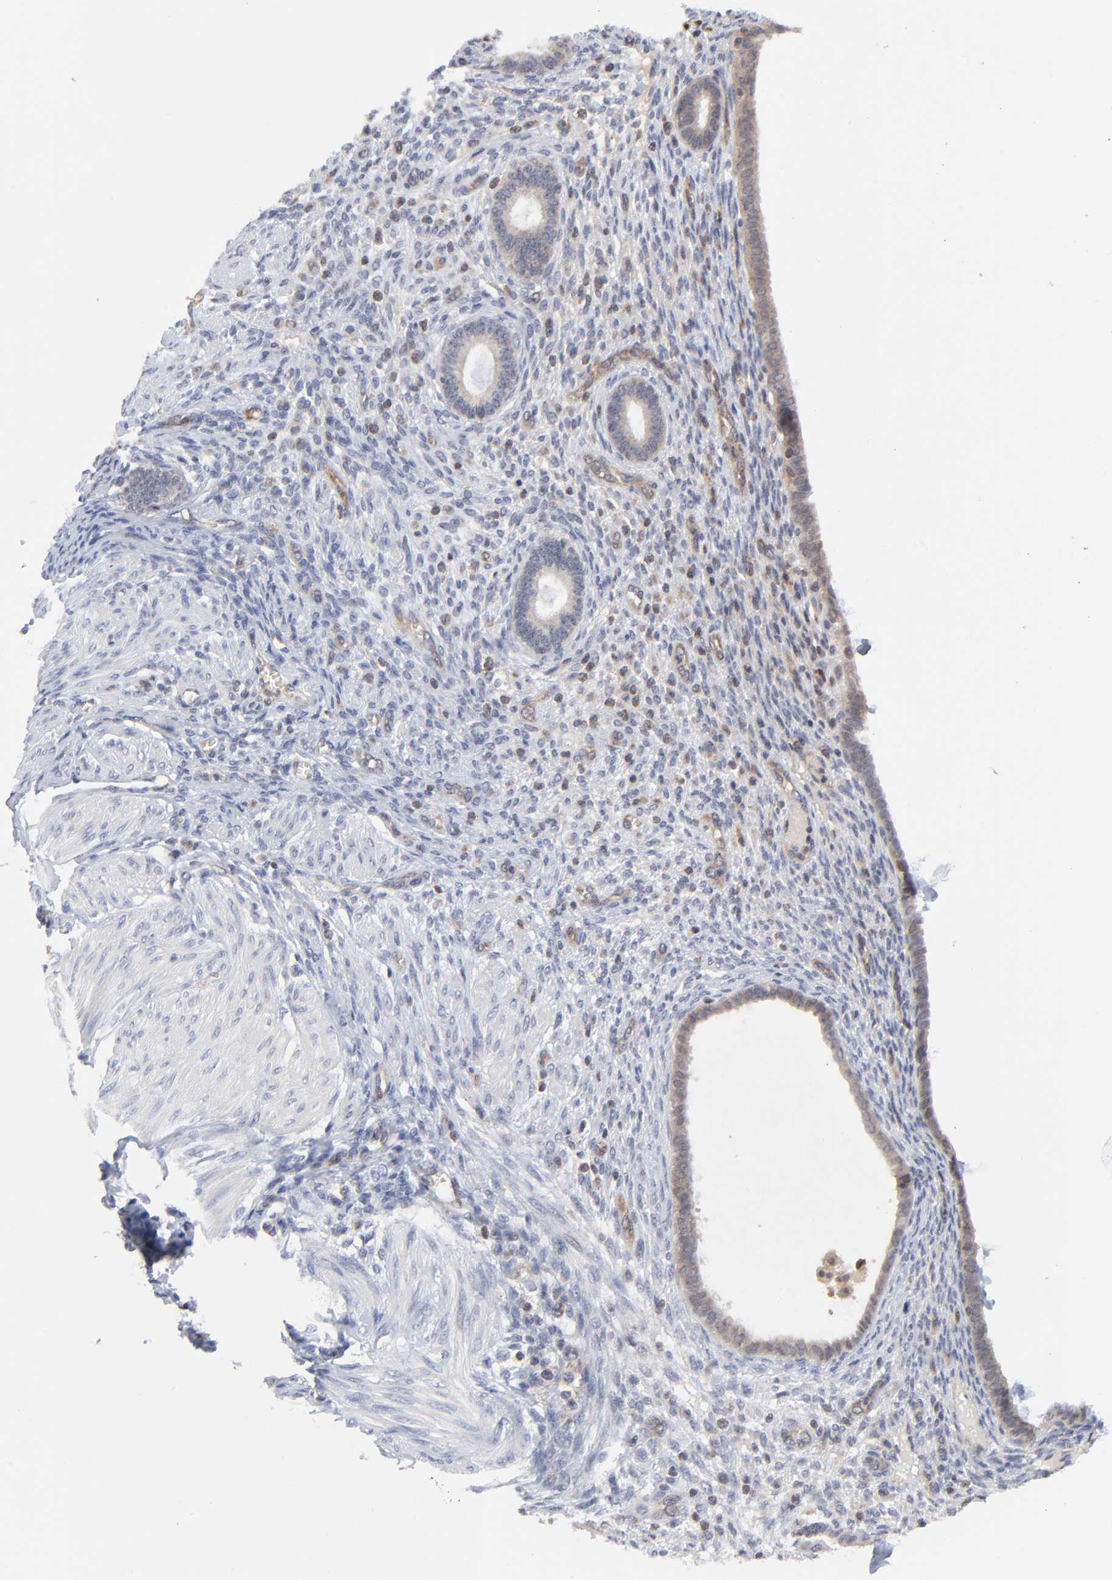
{"staining": {"intensity": "weak", "quantity": "25%-75%", "location": "cytoplasmic/membranous"}, "tissue": "endometrium", "cell_type": "Cells in endometrial stroma", "image_type": "normal", "snomed": [{"axis": "morphology", "description": "Normal tissue, NOS"}, {"axis": "topography", "description": "Endometrium"}], "caption": "Approximately 25%-75% of cells in endometrial stroma in normal endometrium display weak cytoplasmic/membranous protein expression as visualized by brown immunohistochemical staining.", "gene": "CASP10", "patient": {"sex": "female", "age": 72}}